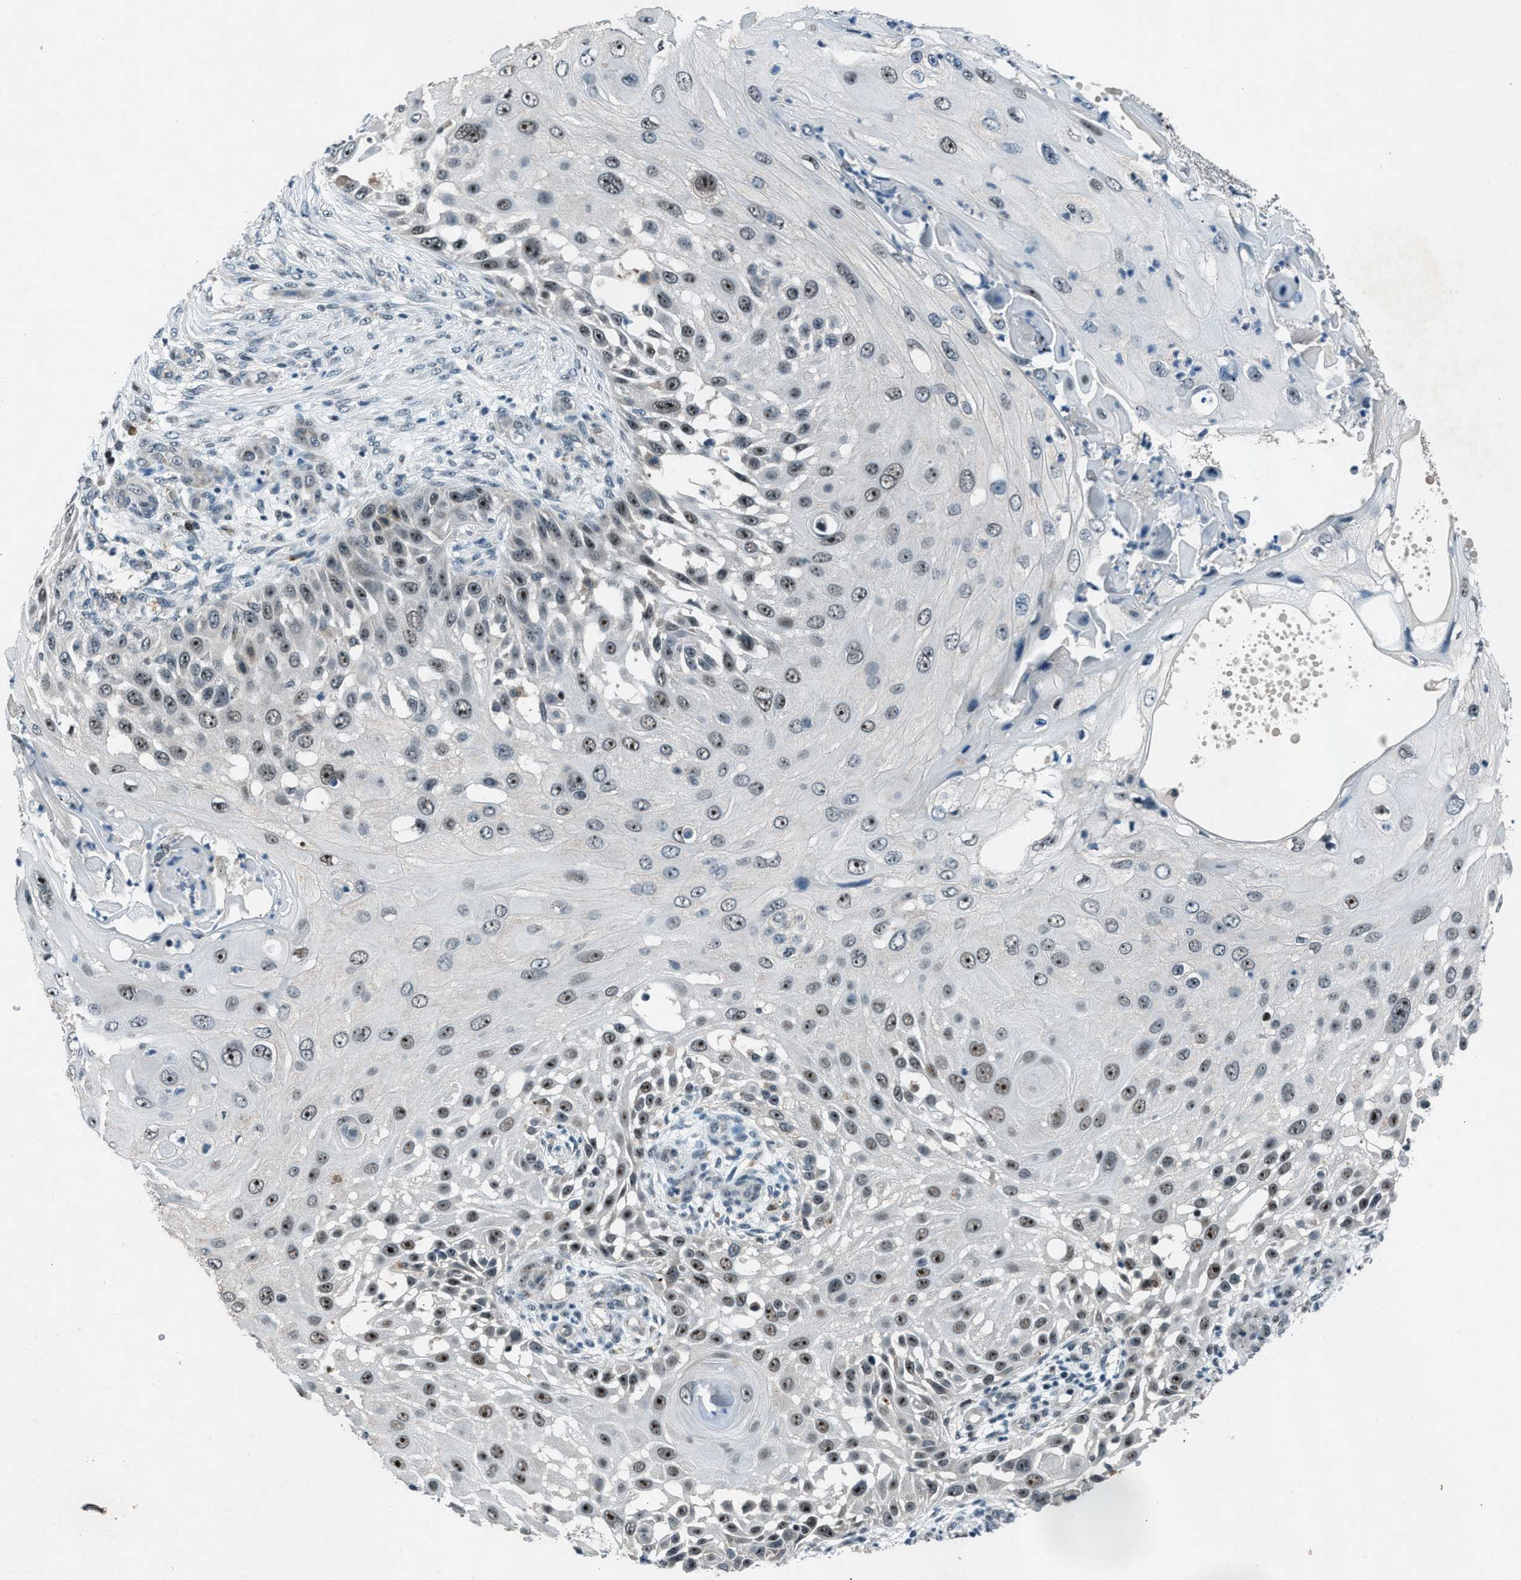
{"staining": {"intensity": "moderate", "quantity": ">75%", "location": "nuclear"}, "tissue": "skin cancer", "cell_type": "Tumor cells", "image_type": "cancer", "snomed": [{"axis": "morphology", "description": "Squamous cell carcinoma, NOS"}, {"axis": "topography", "description": "Skin"}], "caption": "Skin cancer (squamous cell carcinoma) stained with DAB (3,3'-diaminobenzidine) IHC shows medium levels of moderate nuclear staining in approximately >75% of tumor cells.", "gene": "ADCY1", "patient": {"sex": "female", "age": 44}}